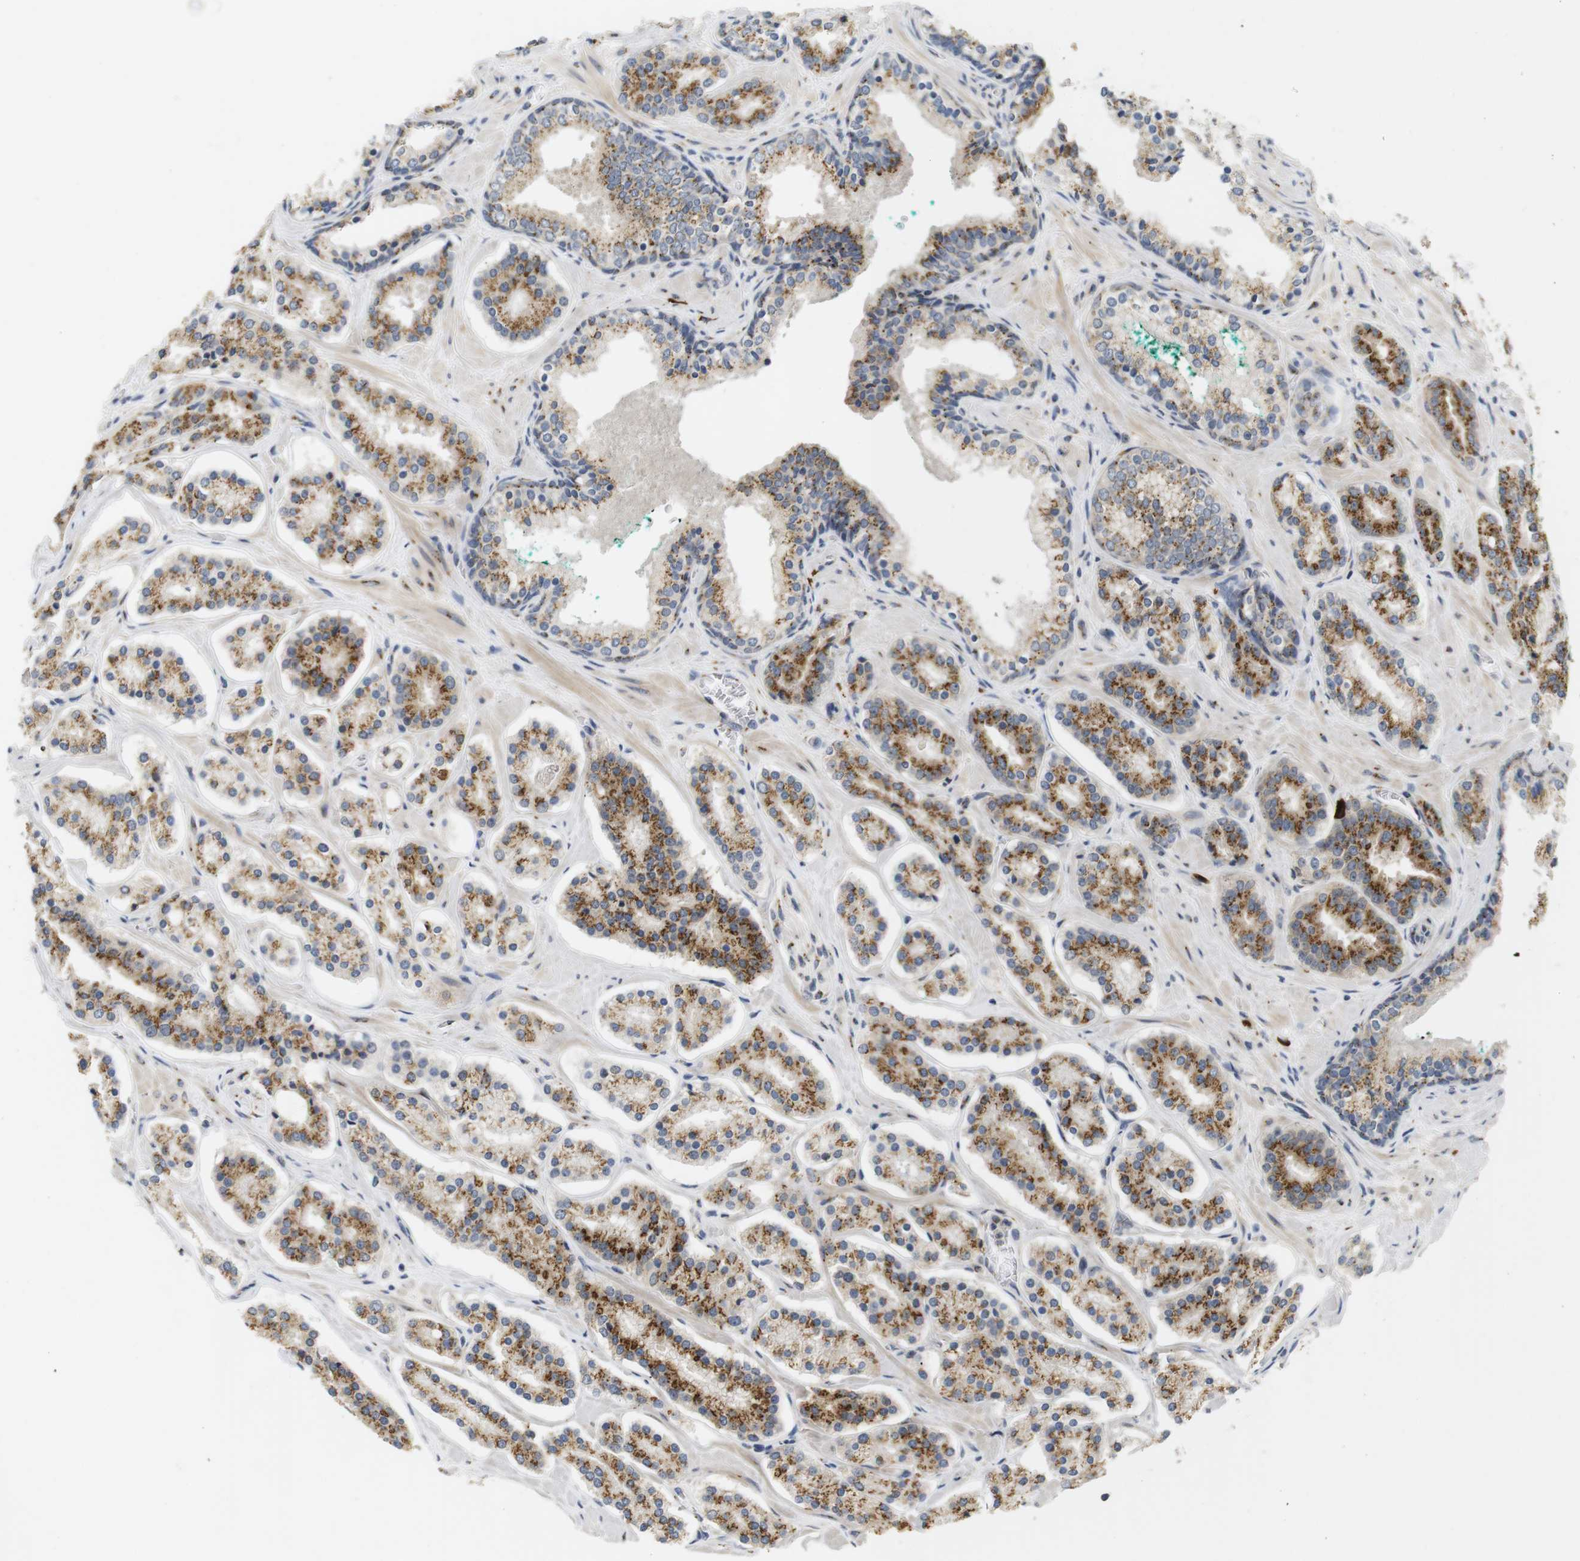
{"staining": {"intensity": "moderate", "quantity": ">75%", "location": "cytoplasmic/membranous"}, "tissue": "prostate cancer", "cell_type": "Tumor cells", "image_type": "cancer", "snomed": [{"axis": "morphology", "description": "Adenocarcinoma, High grade"}, {"axis": "topography", "description": "Prostate"}], "caption": "The image exhibits a brown stain indicating the presence of a protein in the cytoplasmic/membranous of tumor cells in prostate cancer (adenocarcinoma (high-grade)). (DAB (3,3'-diaminobenzidine) = brown stain, brightfield microscopy at high magnification).", "gene": "ZFPL1", "patient": {"sex": "male", "age": 60}}